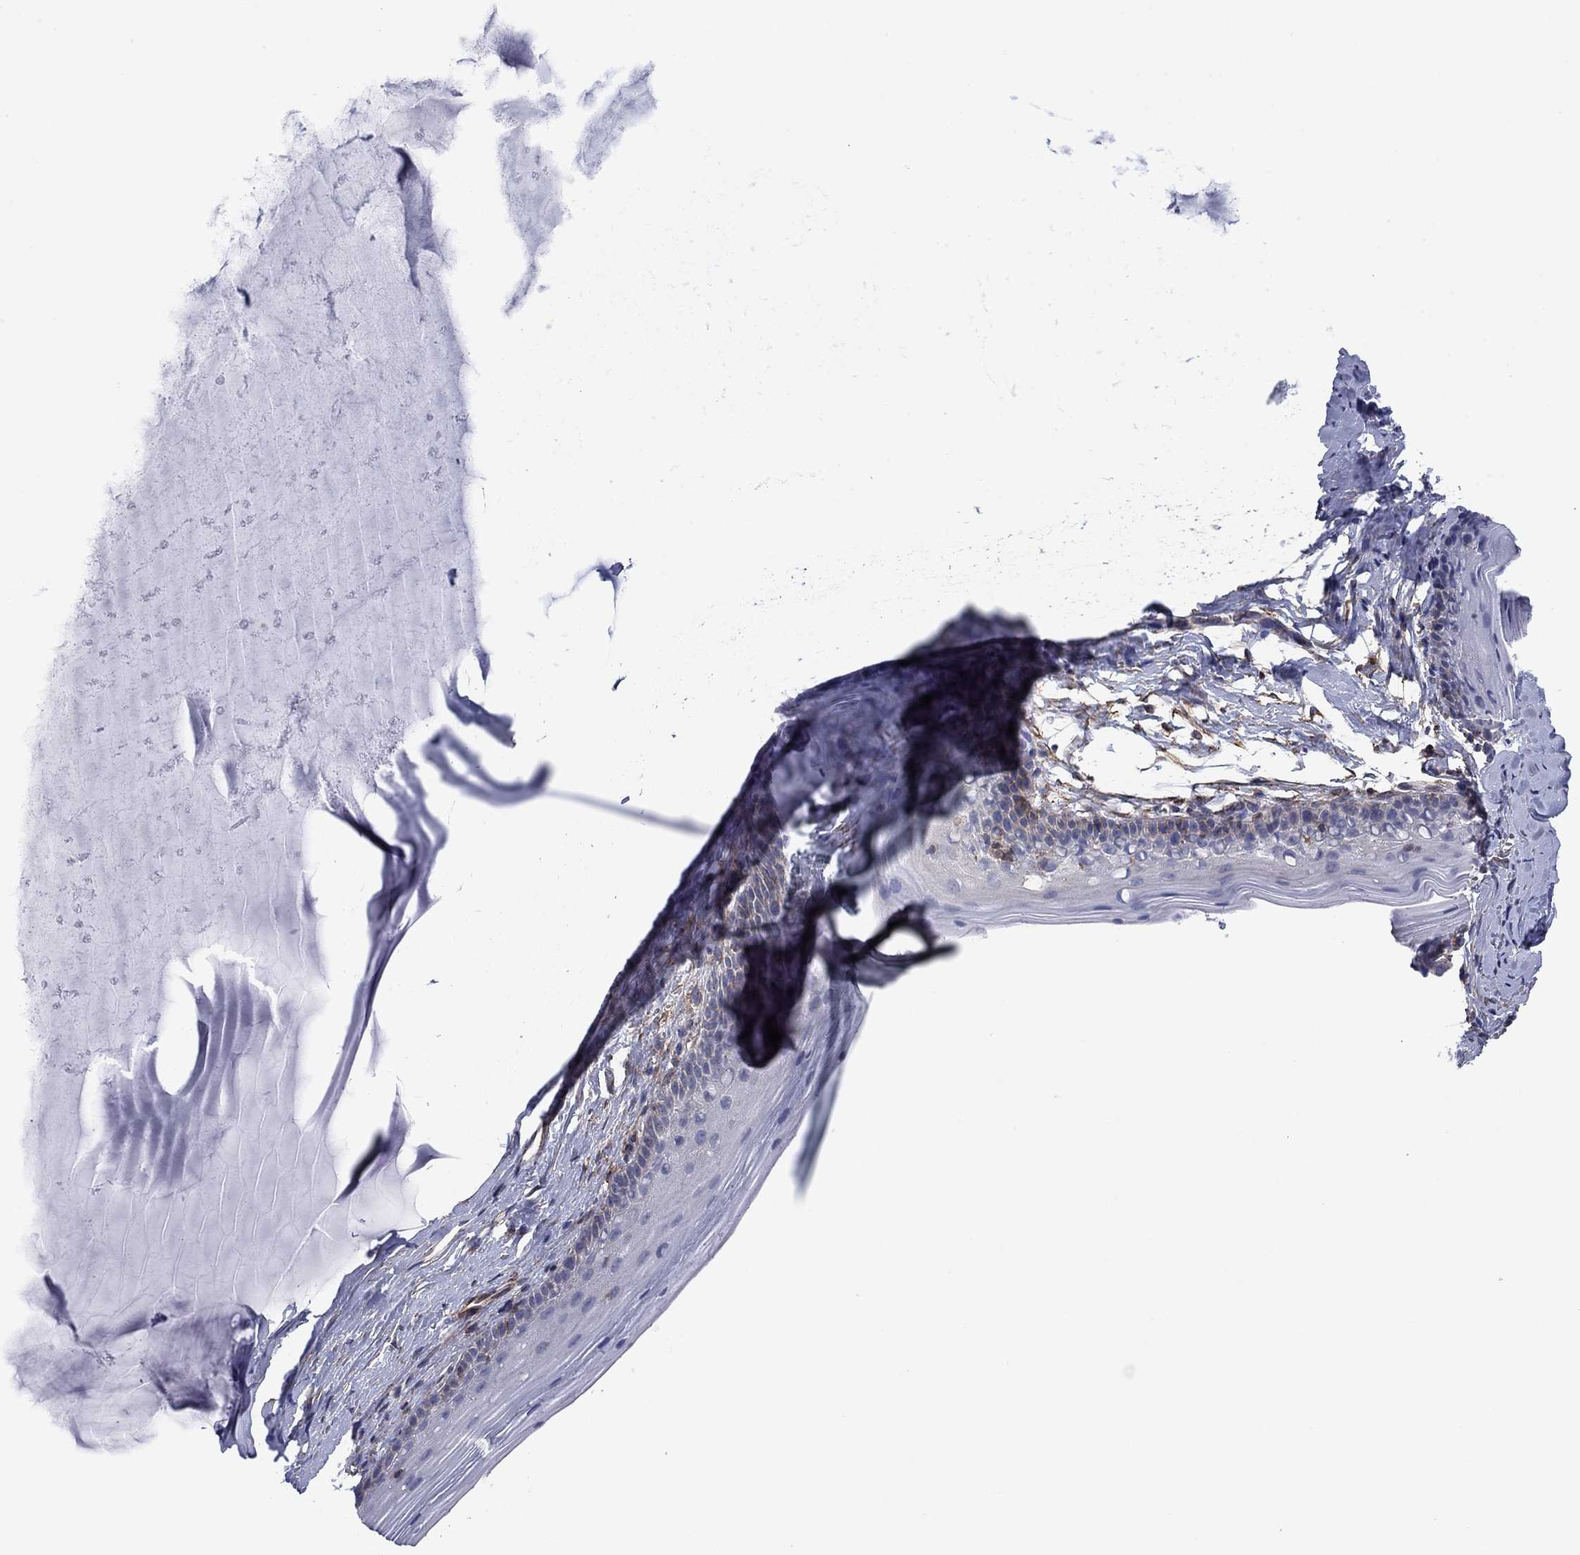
{"staining": {"intensity": "negative", "quantity": "none", "location": "none"}, "tissue": "cervix", "cell_type": "Glandular cells", "image_type": "normal", "snomed": [{"axis": "morphology", "description": "Normal tissue, NOS"}, {"axis": "topography", "description": "Cervix"}], "caption": "There is no significant staining in glandular cells of cervix. (Stains: DAB (3,3'-diaminobenzidine) IHC with hematoxylin counter stain, Microscopy: brightfield microscopy at high magnification).", "gene": "PSD4", "patient": {"sex": "female", "age": 40}}